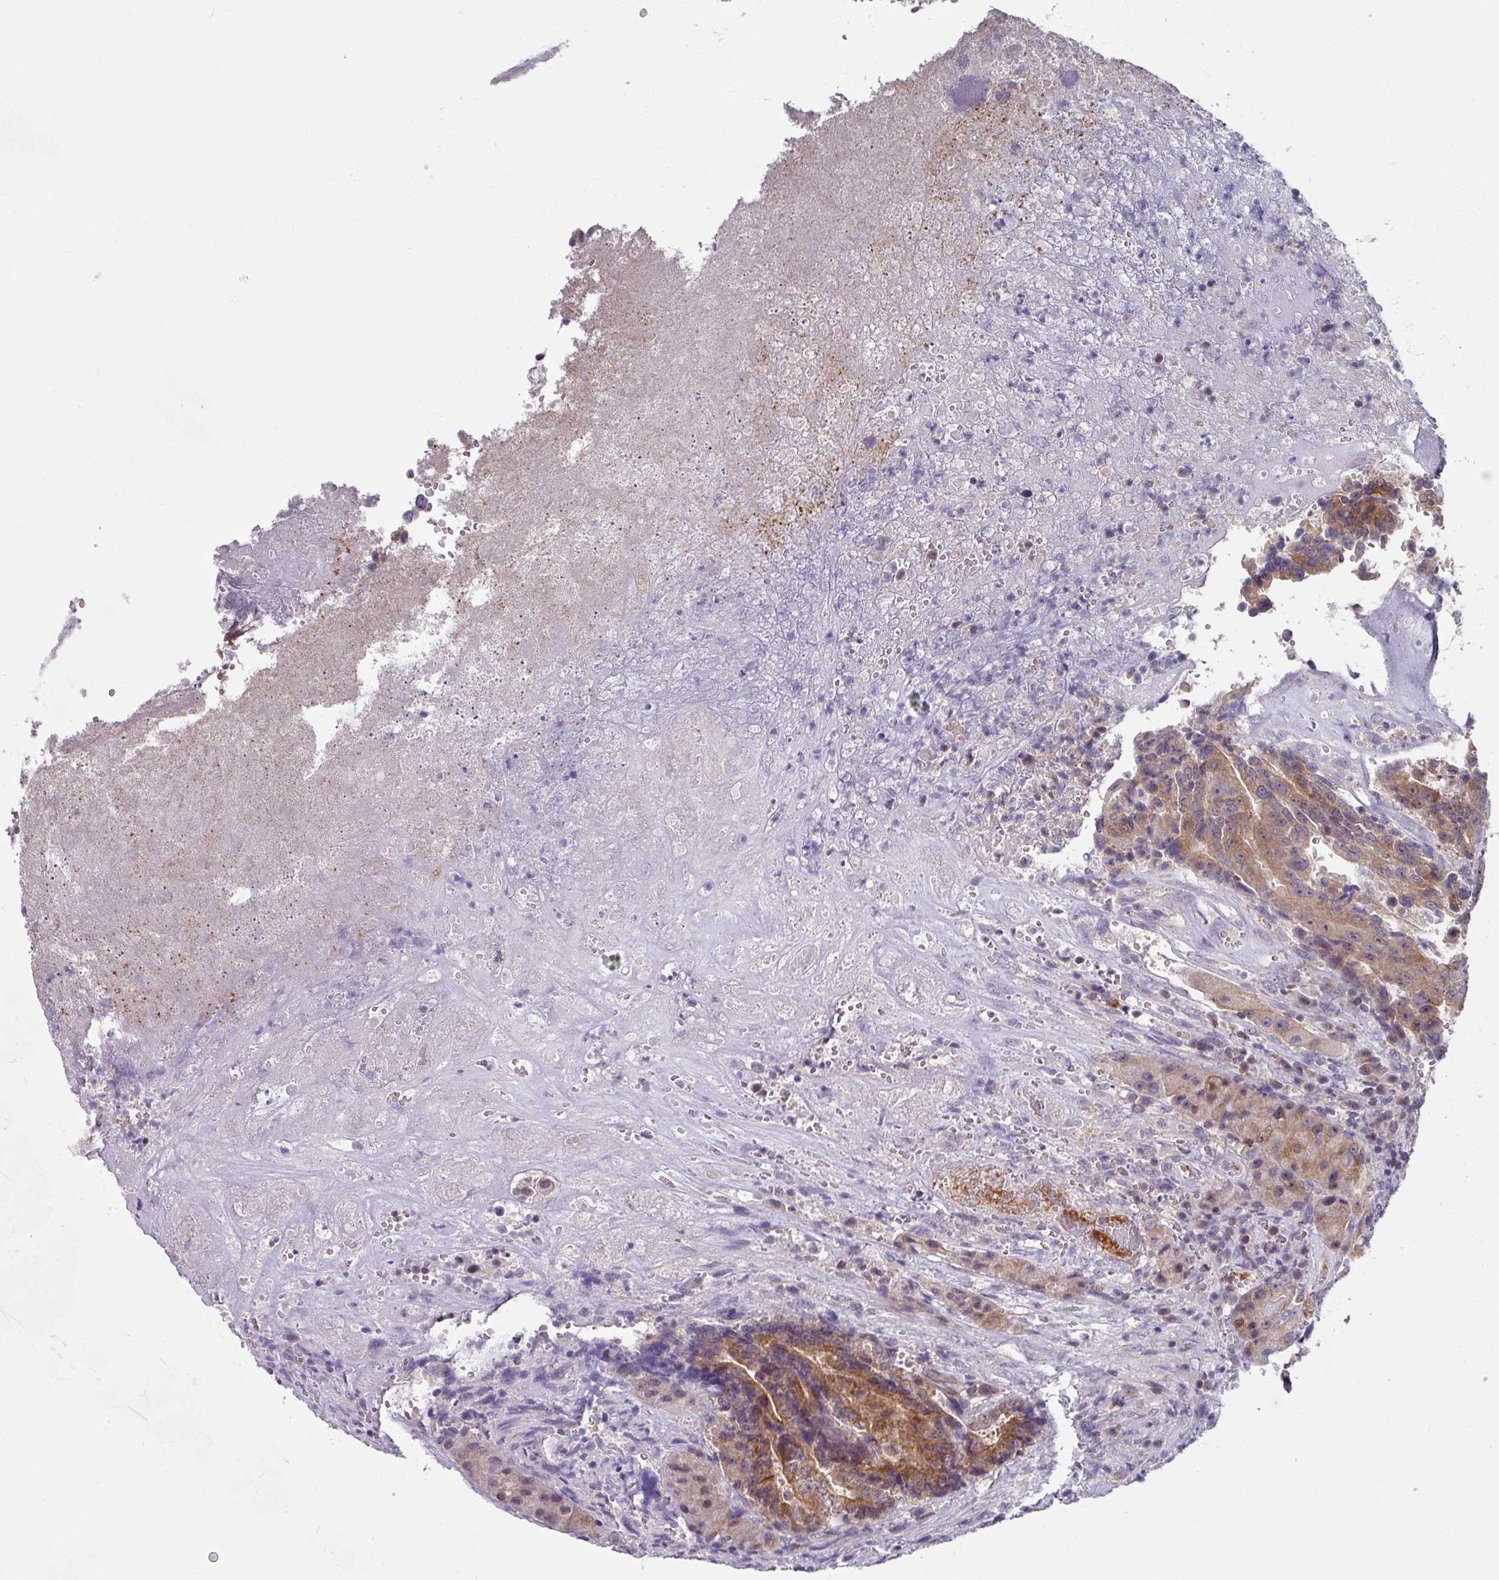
{"staining": {"intensity": "moderate", "quantity": ">75%", "location": "cytoplasmic/membranous"}, "tissue": "colorectal cancer", "cell_type": "Tumor cells", "image_type": "cancer", "snomed": [{"axis": "morphology", "description": "Adenocarcinoma, NOS"}, {"axis": "topography", "description": "Rectum"}], "caption": "High-power microscopy captured an immunohistochemistry (IHC) micrograph of adenocarcinoma (colorectal), revealing moderate cytoplasmic/membranous expression in about >75% of tumor cells.", "gene": "DCAF12L2", "patient": {"sex": "male", "age": 69}}